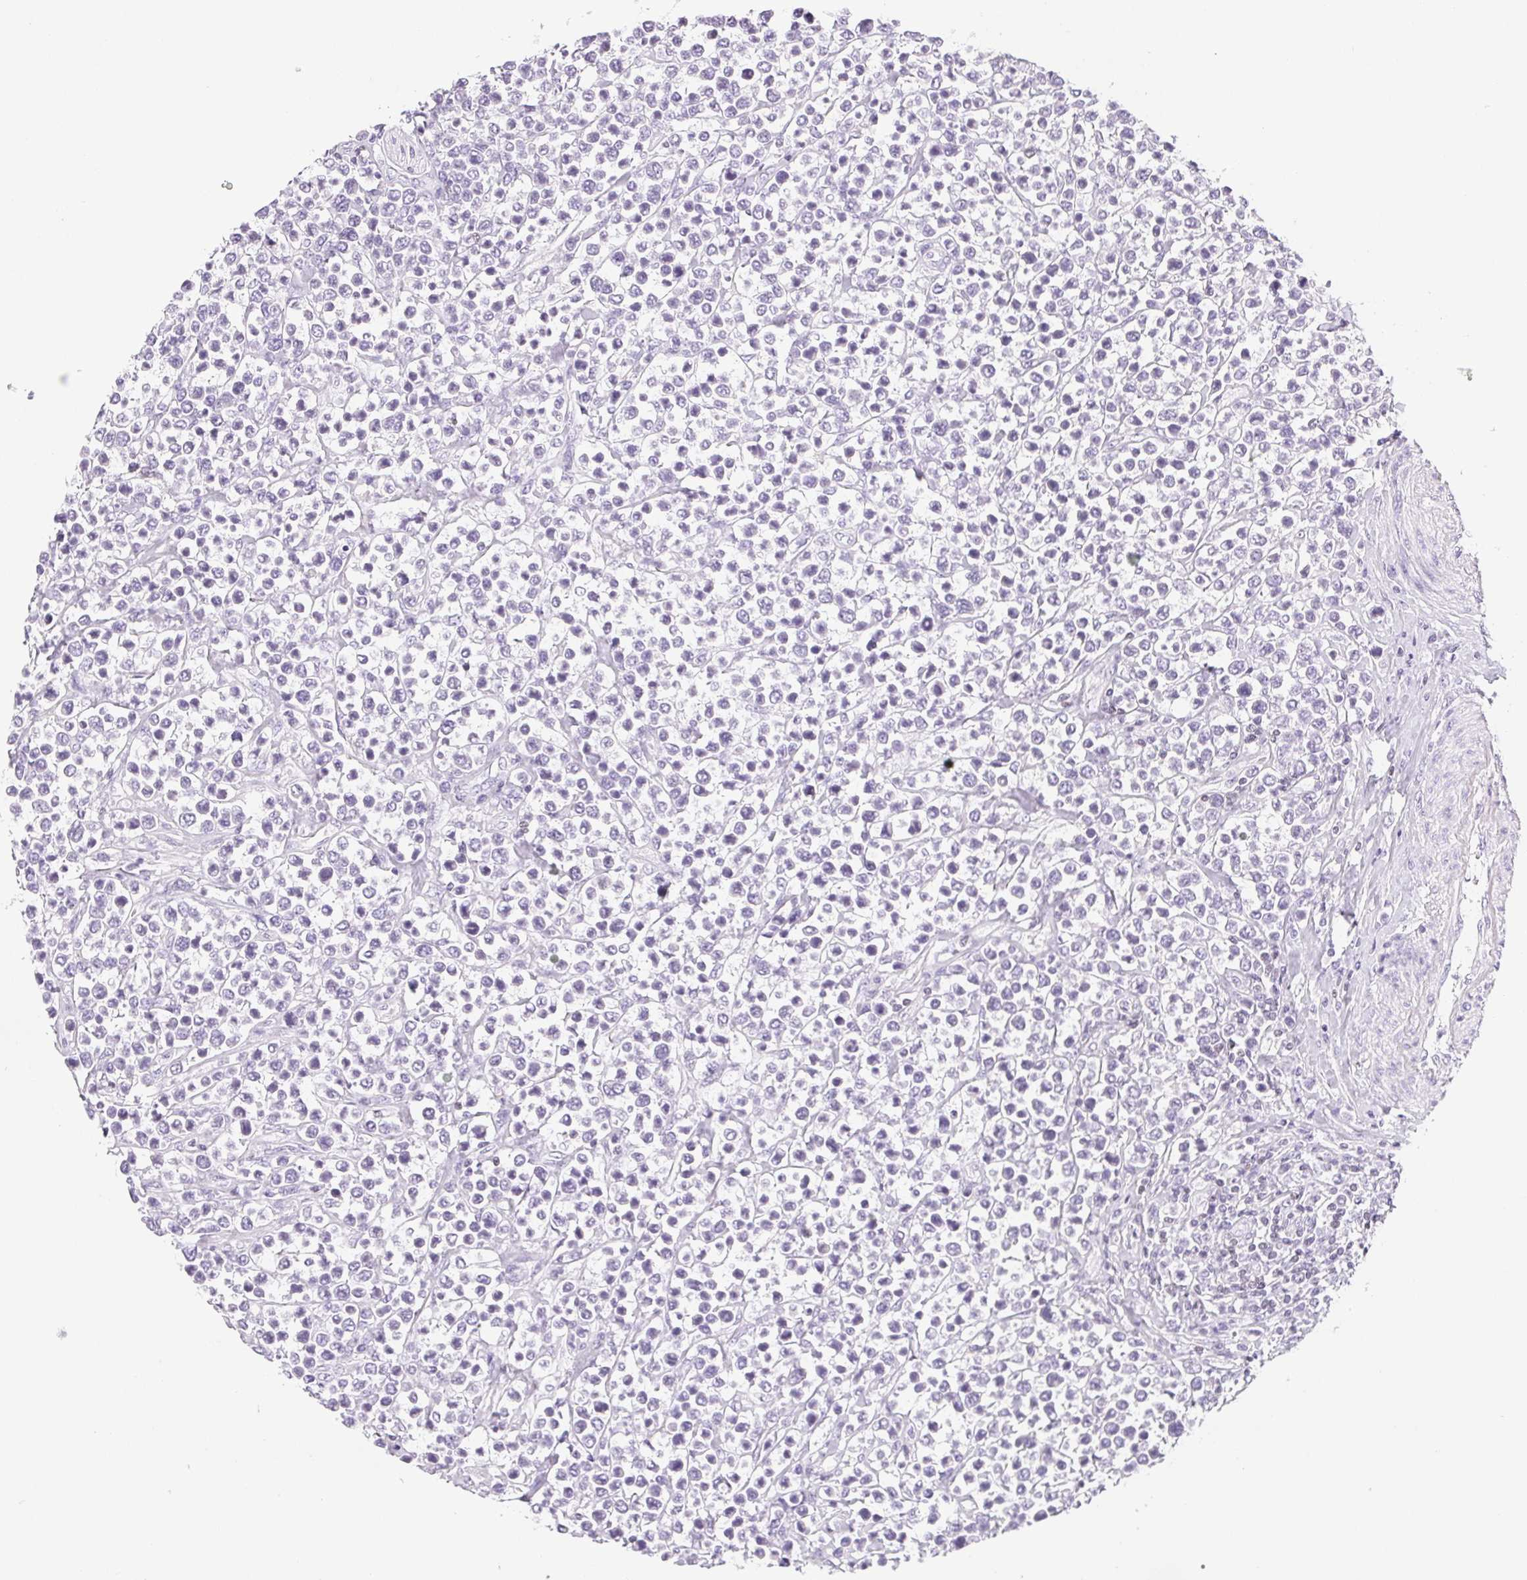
{"staining": {"intensity": "negative", "quantity": "none", "location": "none"}, "tissue": "lymphoma", "cell_type": "Tumor cells", "image_type": "cancer", "snomed": [{"axis": "morphology", "description": "Malignant lymphoma, non-Hodgkin's type, High grade"}, {"axis": "topography", "description": "Soft tissue"}], "caption": "Immunohistochemistry (IHC) histopathology image of human malignant lymphoma, non-Hodgkin's type (high-grade) stained for a protein (brown), which shows no expression in tumor cells. (Brightfield microscopy of DAB (3,3'-diaminobenzidine) immunohistochemistry (IHC) at high magnification).", "gene": "BEND2", "patient": {"sex": "female", "age": 56}}